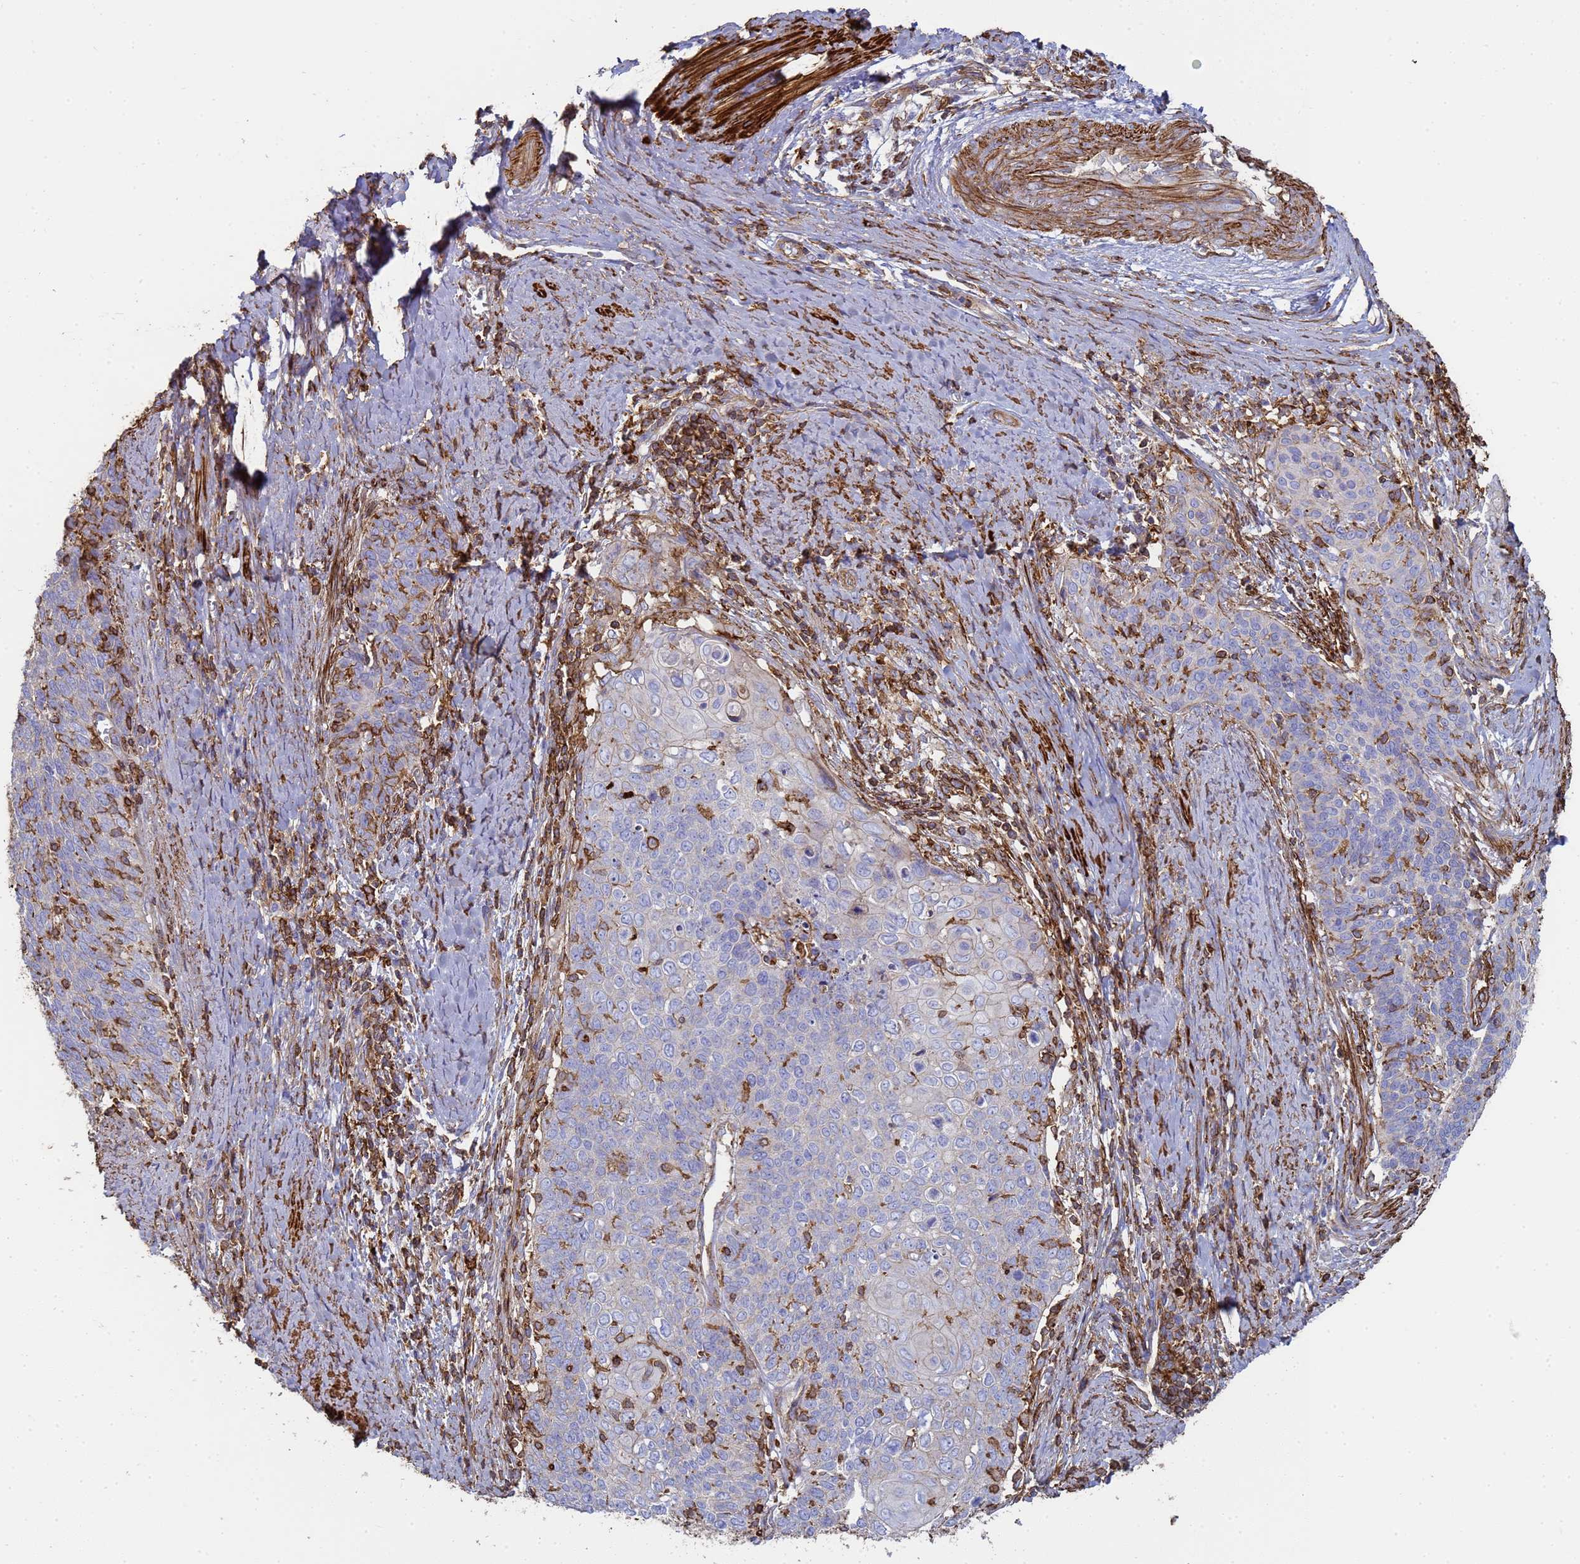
{"staining": {"intensity": "negative", "quantity": "none", "location": "none"}, "tissue": "cervical cancer", "cell_type": "Tumor cells", "image_type": "cancer", "snomed": [{"axis": "morphology", "description": "Squamous cell carcinoma, NOS"}, {"axis": "topography", "description": "Cervix"}], "caption": "An IHC image of cervical cancer is shown. There is no staining in tumor cells of cervical cancer. Nuclei are stained in blue.", "gene": "ACTB", "patient": {"sex": "female", "age": 39}}